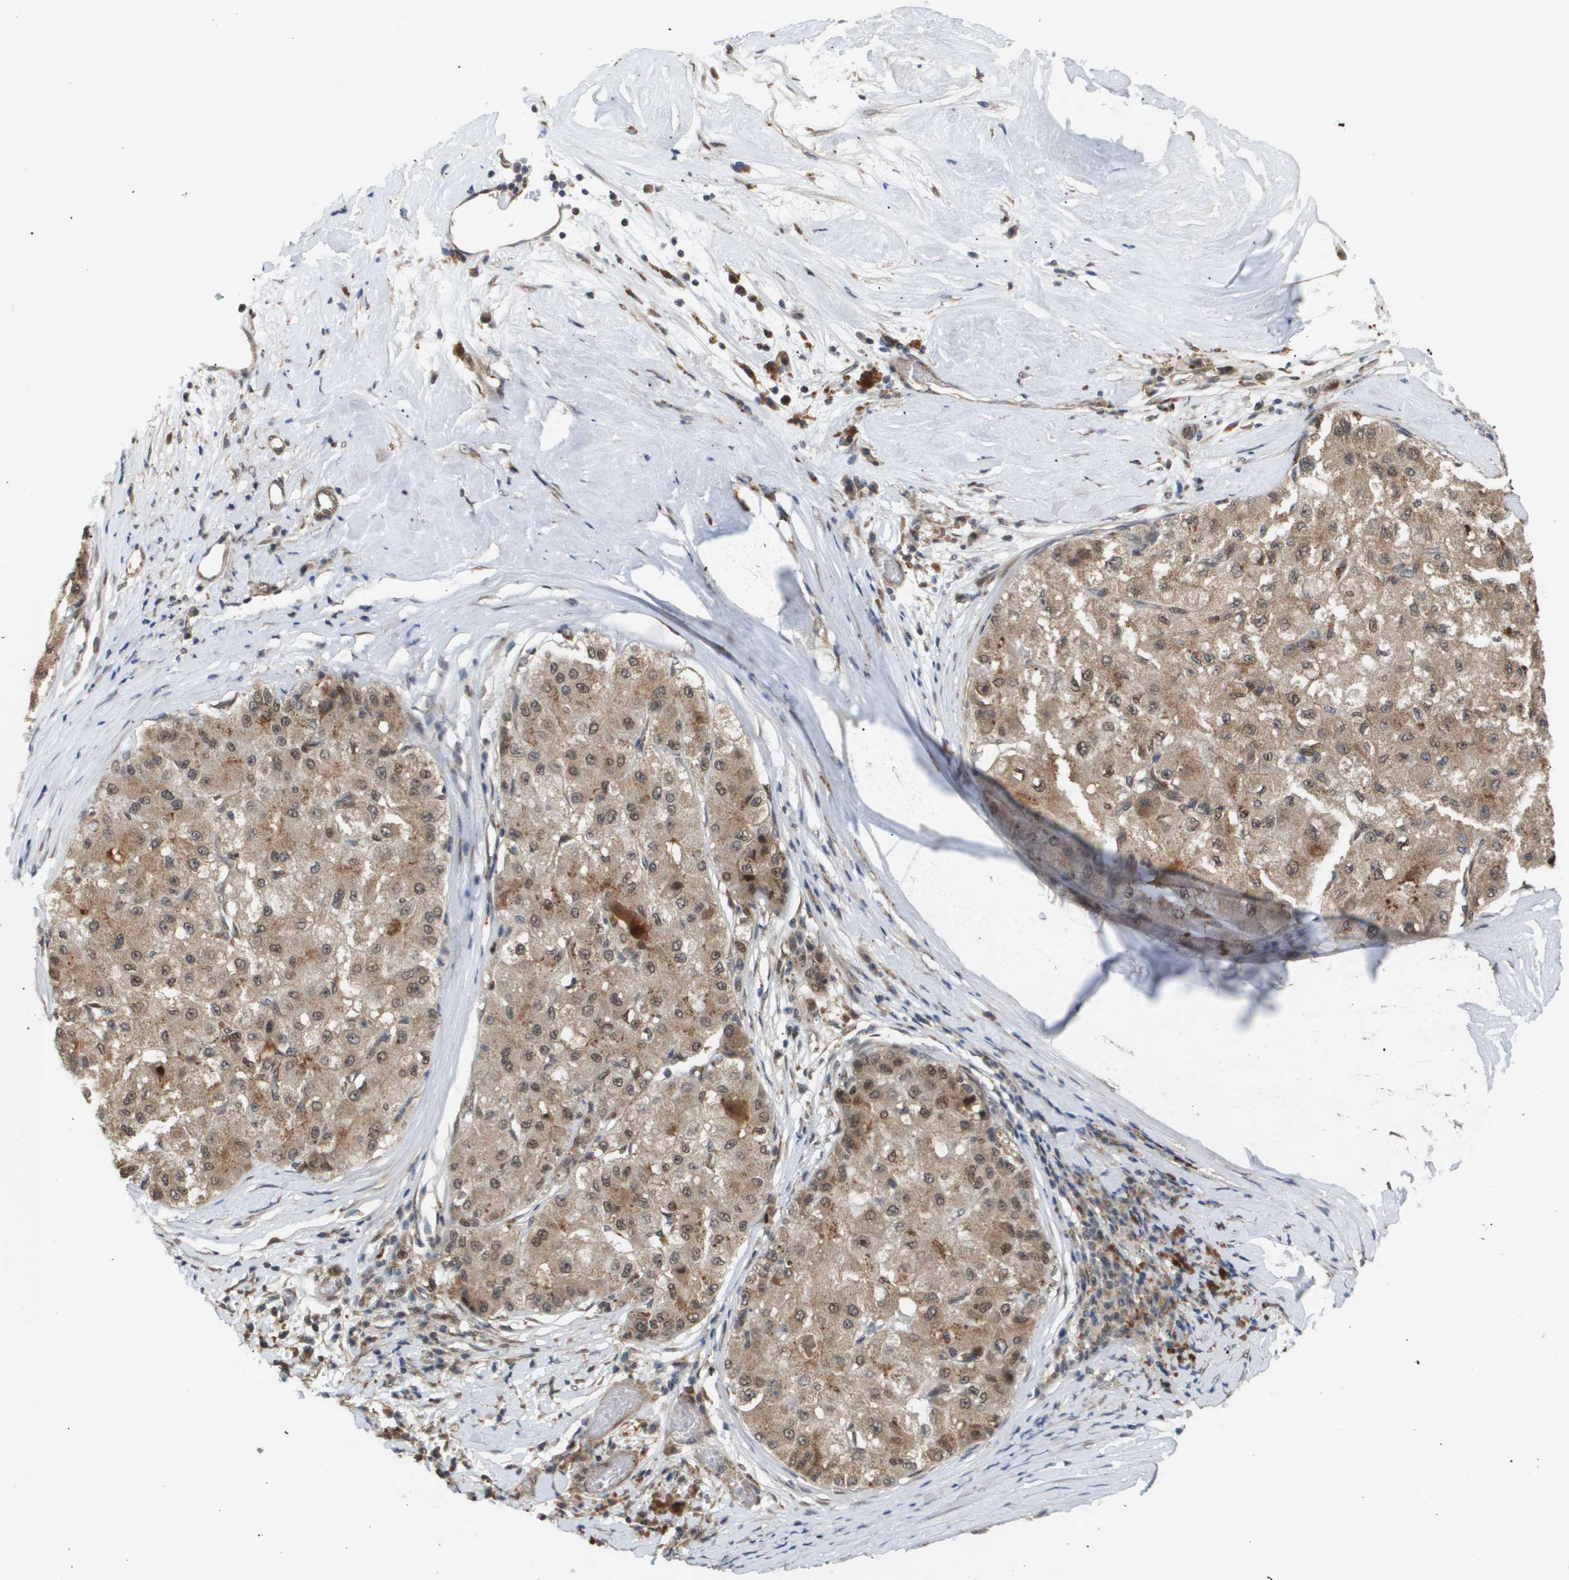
{"staining": {"intensity": "moderate", "quantity": ">75%", "location": "cytoplasmic/membranous,nuclear"}, "tissue": "liver cancer", "cell_type": "Tumor cells", "image_type": "cancer", "snomed": [{"axis": "morphology", "description": "Carcinoma, Hepatocellular, NOS"}, {"axis": "topography", "description": "Liver"}], "caption": "High-power microscopy captured an IHC micrograph of liver hepatocellular carcinoma, revealing moderate cytoplasmic/membranous and nuclear expression in approximately >75% of tumor cells.", "gene": "PDGFB", "patient": {"sex": "male", "age": 80}}